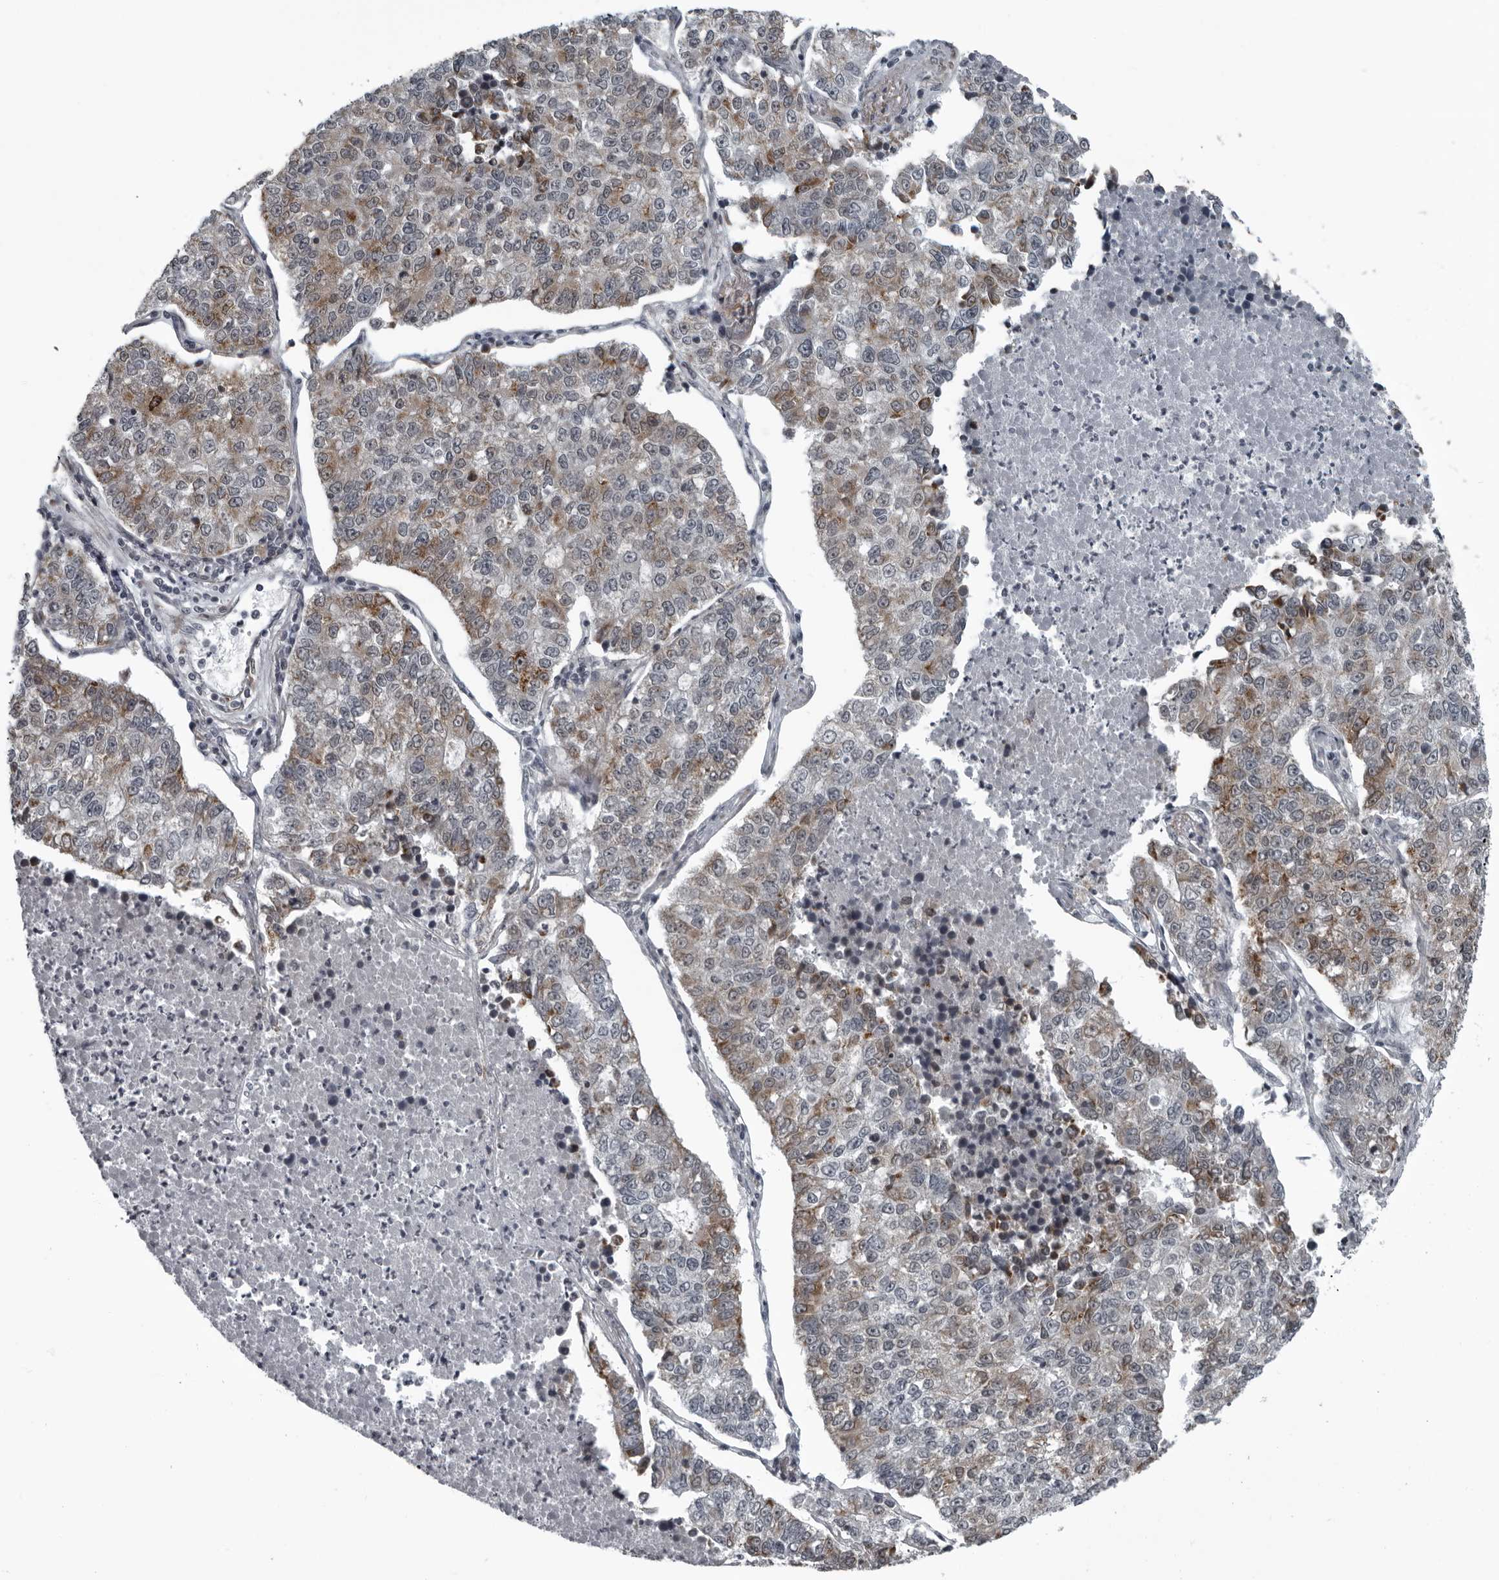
{"staining": {"intensity": "moderate", "quantity": "25%-75%", "location": "cytoplasmic/membranous"}, "tissue": "lung cancer", "cell_type": "Tumor cells", "image_type": "cancer", "snomed": [{"axis": "morphology", "description": "Adenocarcinoma, NOS"}, {"axis": "topography", "description": "Lung"}], "caption": "Immunohistochemistry staining of lung cancer (adenocarcinoma), which demonstrates medium levels of moderate cytoplasmic/membranous positivity in approximately 25%-75% of tumor cells indicating moderate cytoplasmic/membranous protein expression. The staining was performed using DAB (brown) for protein detection and nuclei were counterstained in hematoxylin (blue).", "gene": "RTCA", "patient": {"sex": "male", "age": 49}}